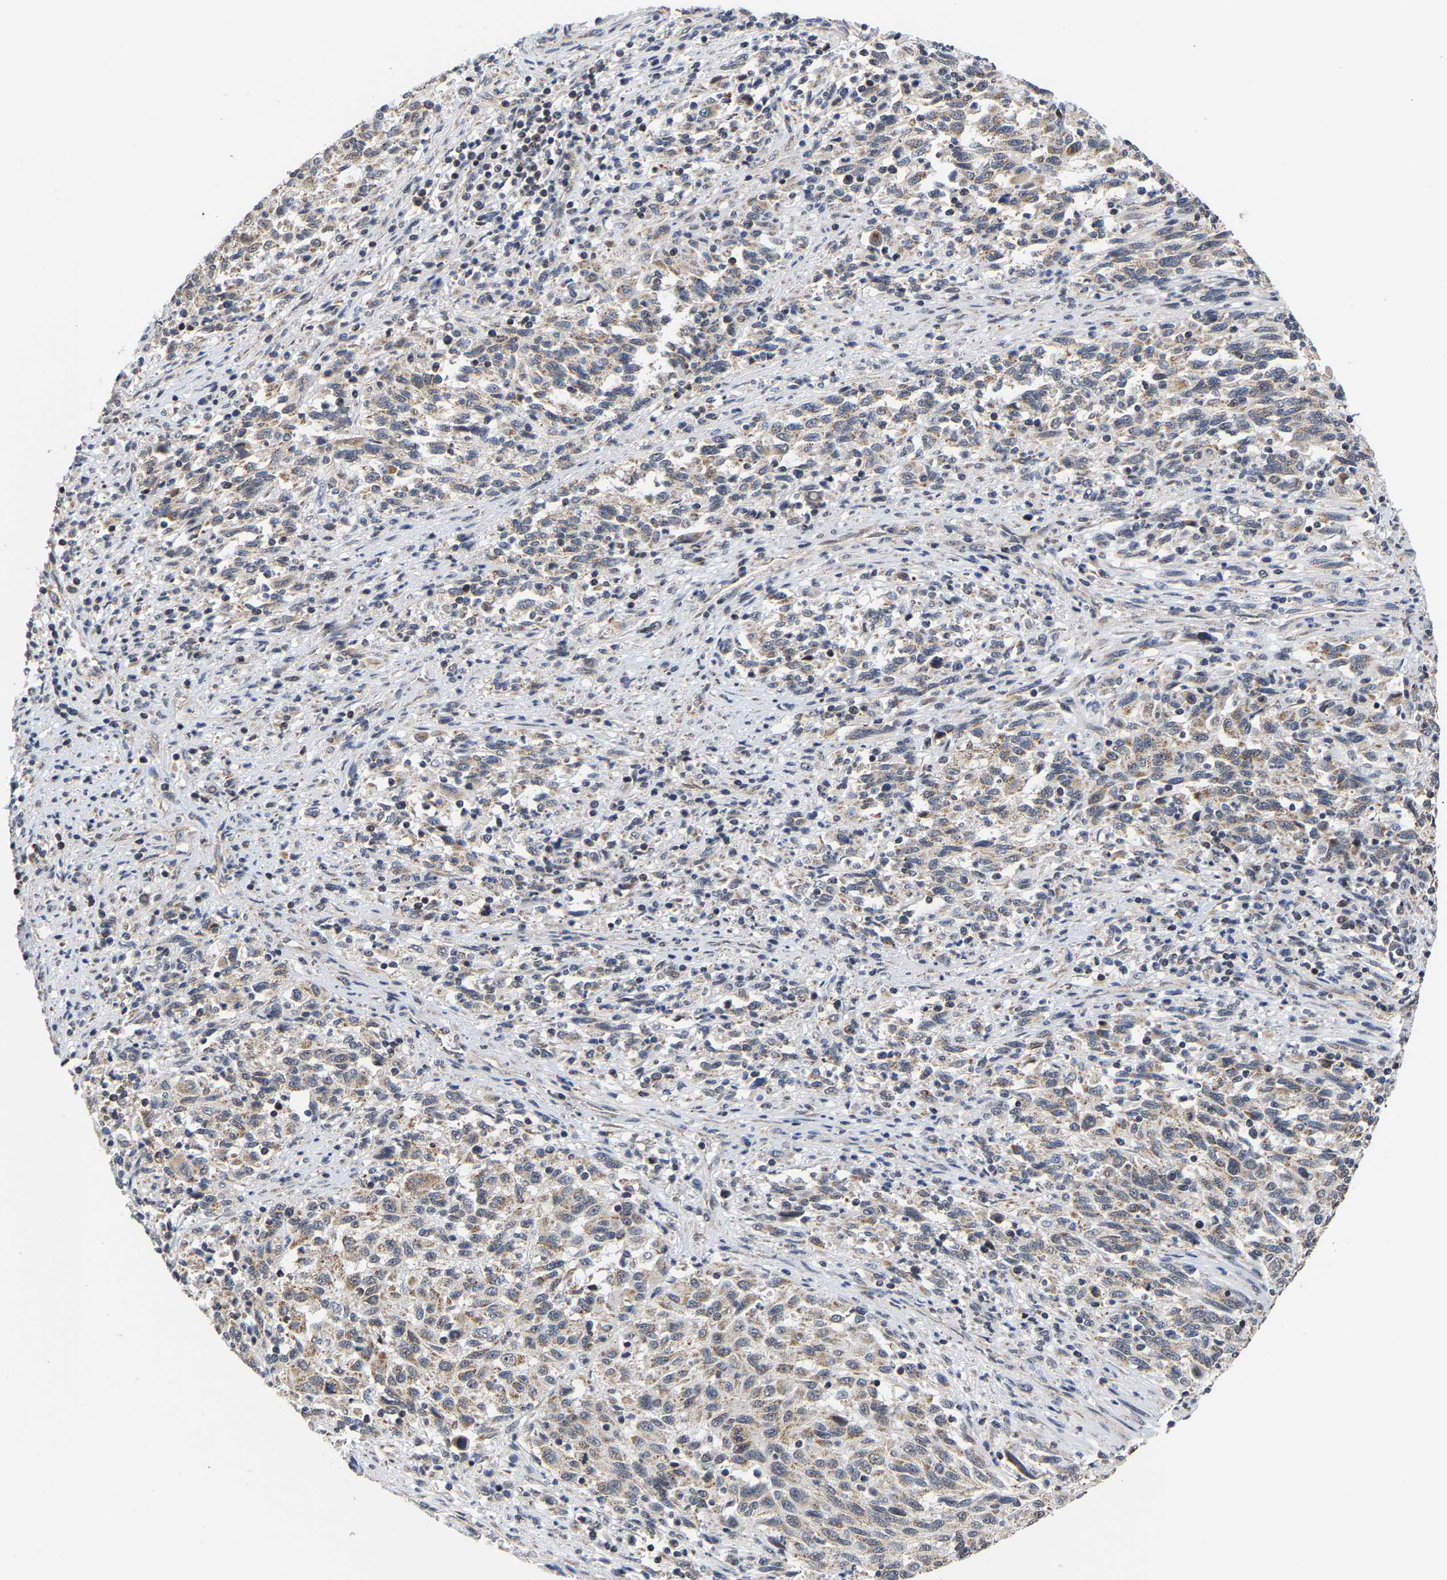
{"staining": {"intensity": "weak", "quantity": ">75%", "location": "cytoplasmic/membranous"}, "tissue": "melanoma", "cell_type": "Tumor cells", "image_type": "cancer", "snomed": [{"axis": "morphology", "description": "Malignant melanoma, Metastatic site"}, {"axis": "topography", "description": "Lymph node"}], "caption": "Malignant melanoma (metastatic site) was stained to show a protein in brown. There is low levels of weak cytoplasmic/membranous staining in about >75% of tumor cells.", "gene": "PCNT", "patient": {"sex": "male", "age": 61}}